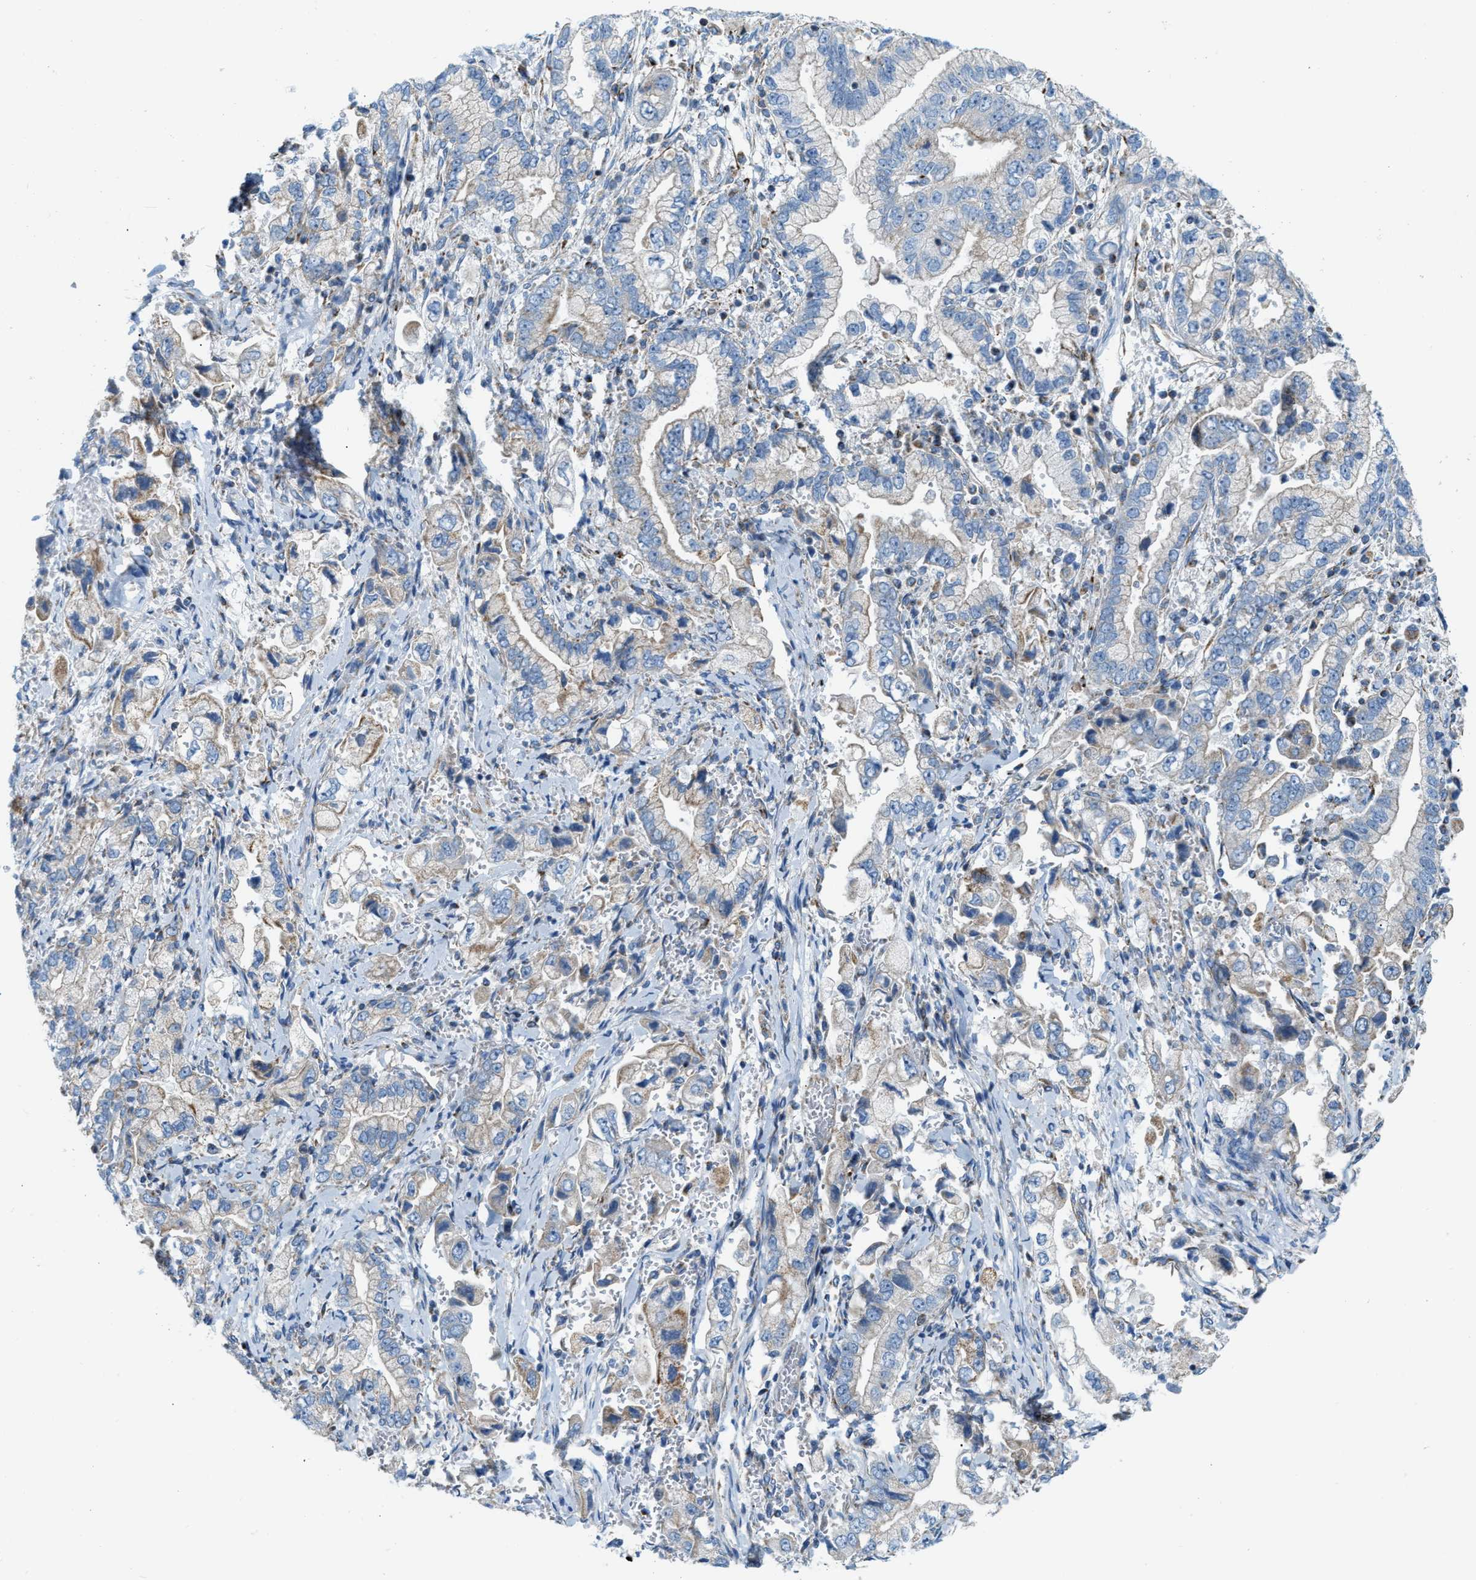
{"staining": {"intensity": "weak", "quantity": "<25%", "location": "cytoplasmic/membranous"}, "tissue": "stomach cancer", "cell_type": "Tumor cells", "image_type": "cancer", "snomed": [{"axis": "morphology", "description": "Normal tissue, NOS"}, {"axis": "morphology", "description": "Adenocarcinoma, NOS"}, {"axis": "topography", "description": "Stomach"}], "caption": "Adenocarcinoma (stomach) was stained to show a protein in brown. There is no significant positivity in tumor cells.", "gene": "JADE1", "patient": {"sex": "male", "age": 62}}